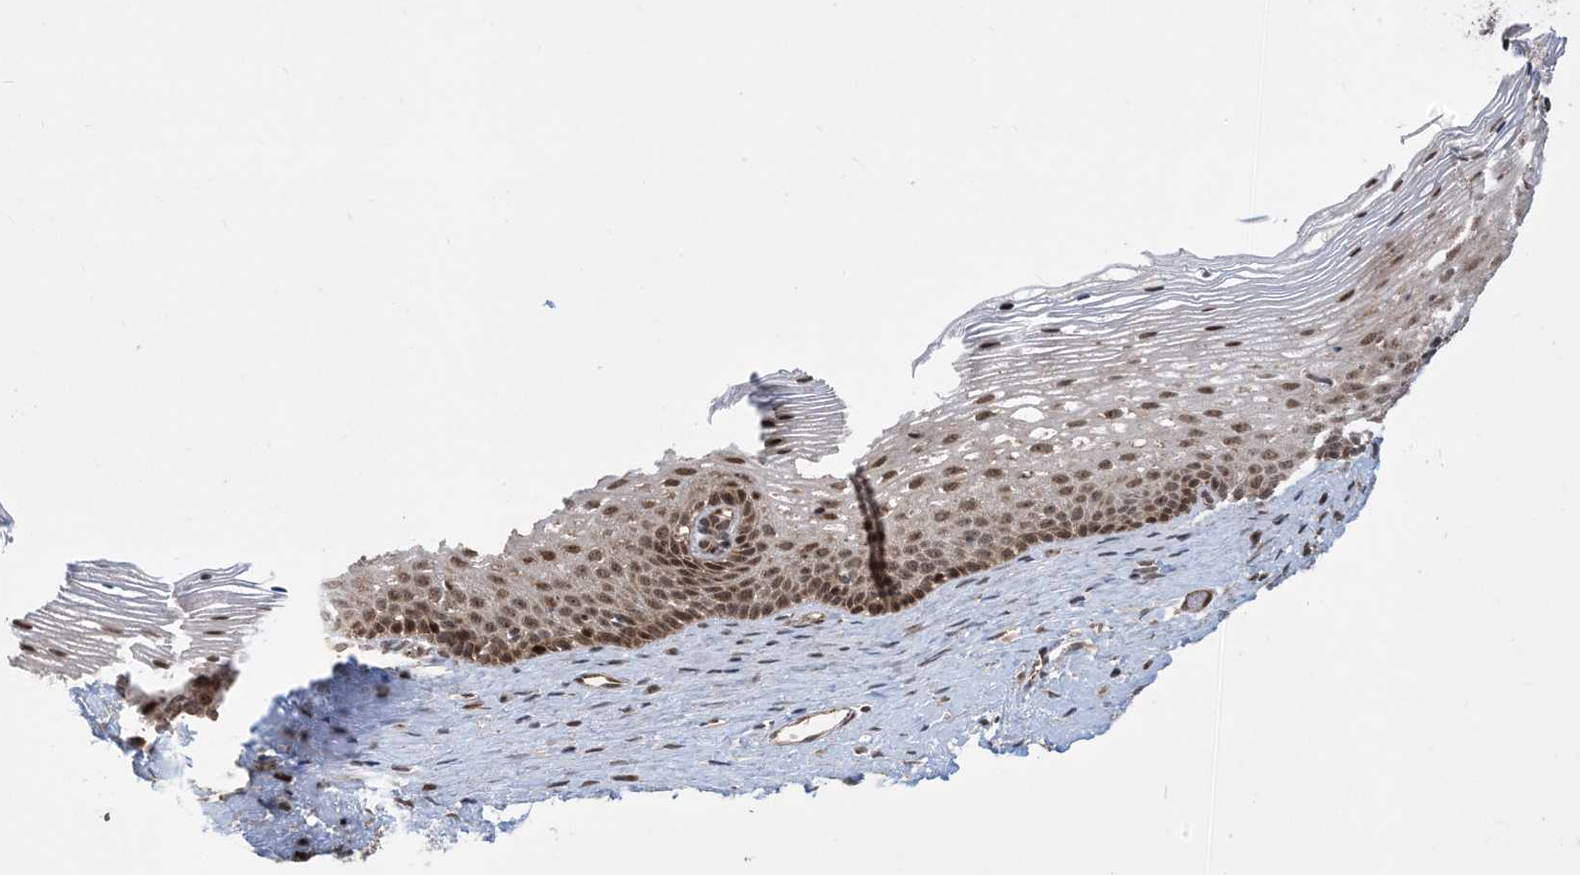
{"staining": {"intensity": "moderate", "quantity": ">75%", "location": "nuclear"}, "tissue": "cervix", "cell_type": "Glandular cells", "image_type": "normal", "snomed": [{"axis": "morphology", "description": "Normal tissue, NOS"}, {"axis": "topography", "description": "Cervix"}], "caption": "IHC (DAB (3,3'-diaminobenzidine)) staining of normal cervix displays moderate nuclear protein positivity in approximately >75% of glandular cells.", "gene": "FAM9B", "patient": {"sex": "female", "age": 33}}